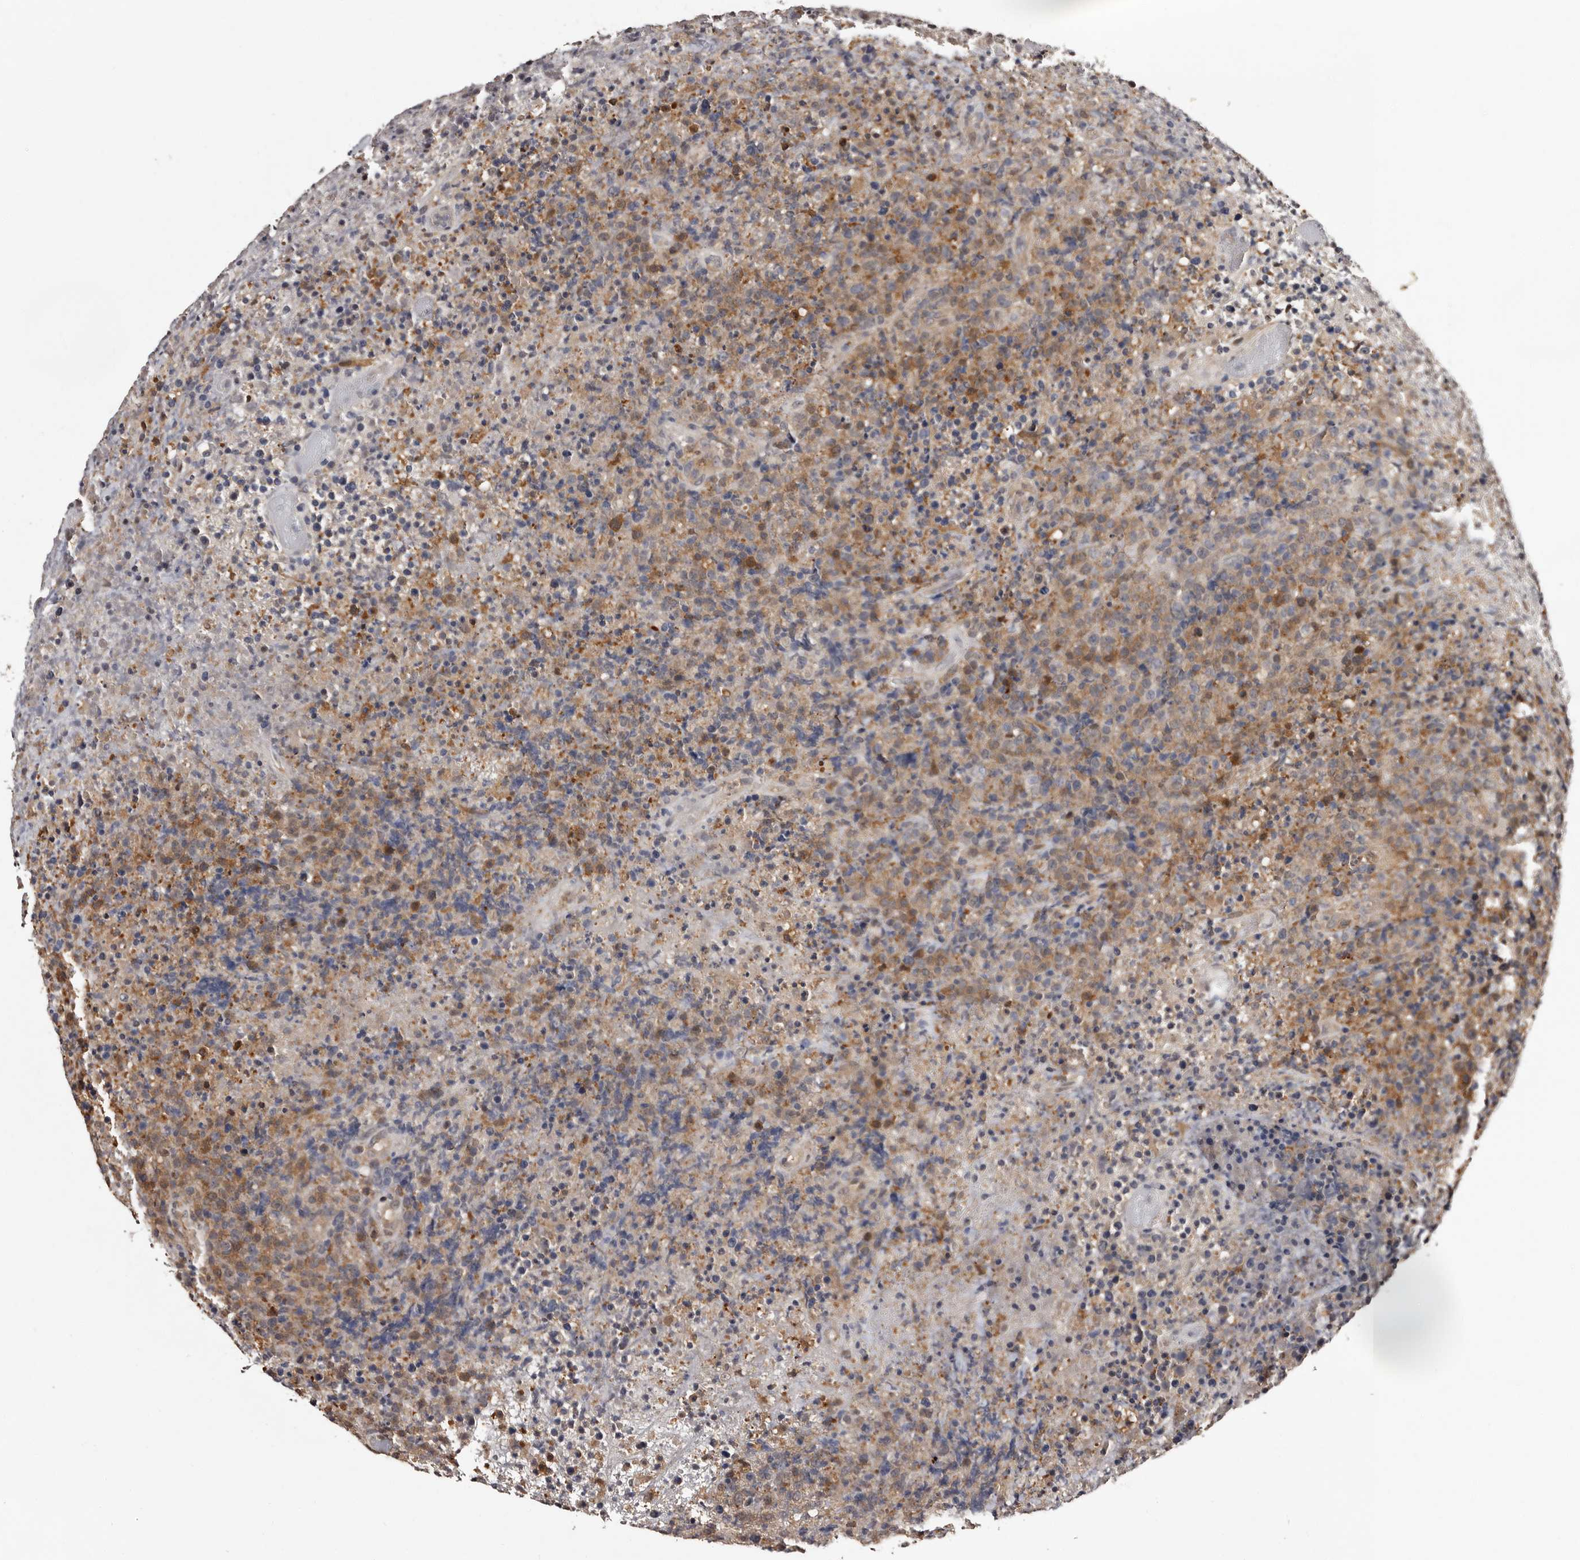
{"staining": {"intensity": "moderate", "quantity": "25%-75%", "location": "cytoplasmic/membranous"}, "tissue": "lymphoma", "cell_type": "Tumor cells", "image_type": "cancer", "snomed": [{"axis": "morphology", "description": "Malignant lymphoma, non-Hodgkin's type, High grade"}, {"axis": "topography", "description": "Lymph node"}], "caption": "Immunohistochemical staining of lymphoma exhibits moderate cytoplasmic/membranous protein positivity in about 25%-75% of tumor cells. The staining was performed using DAB (3,3'-diaminobenzidine) to visualize the protein expression in brown, while the nuclei were stained in blue with hematoxylin (Magnification: 20x).", "gene": "DNPH1", "patient": {"sex": "male", "age": 13}}